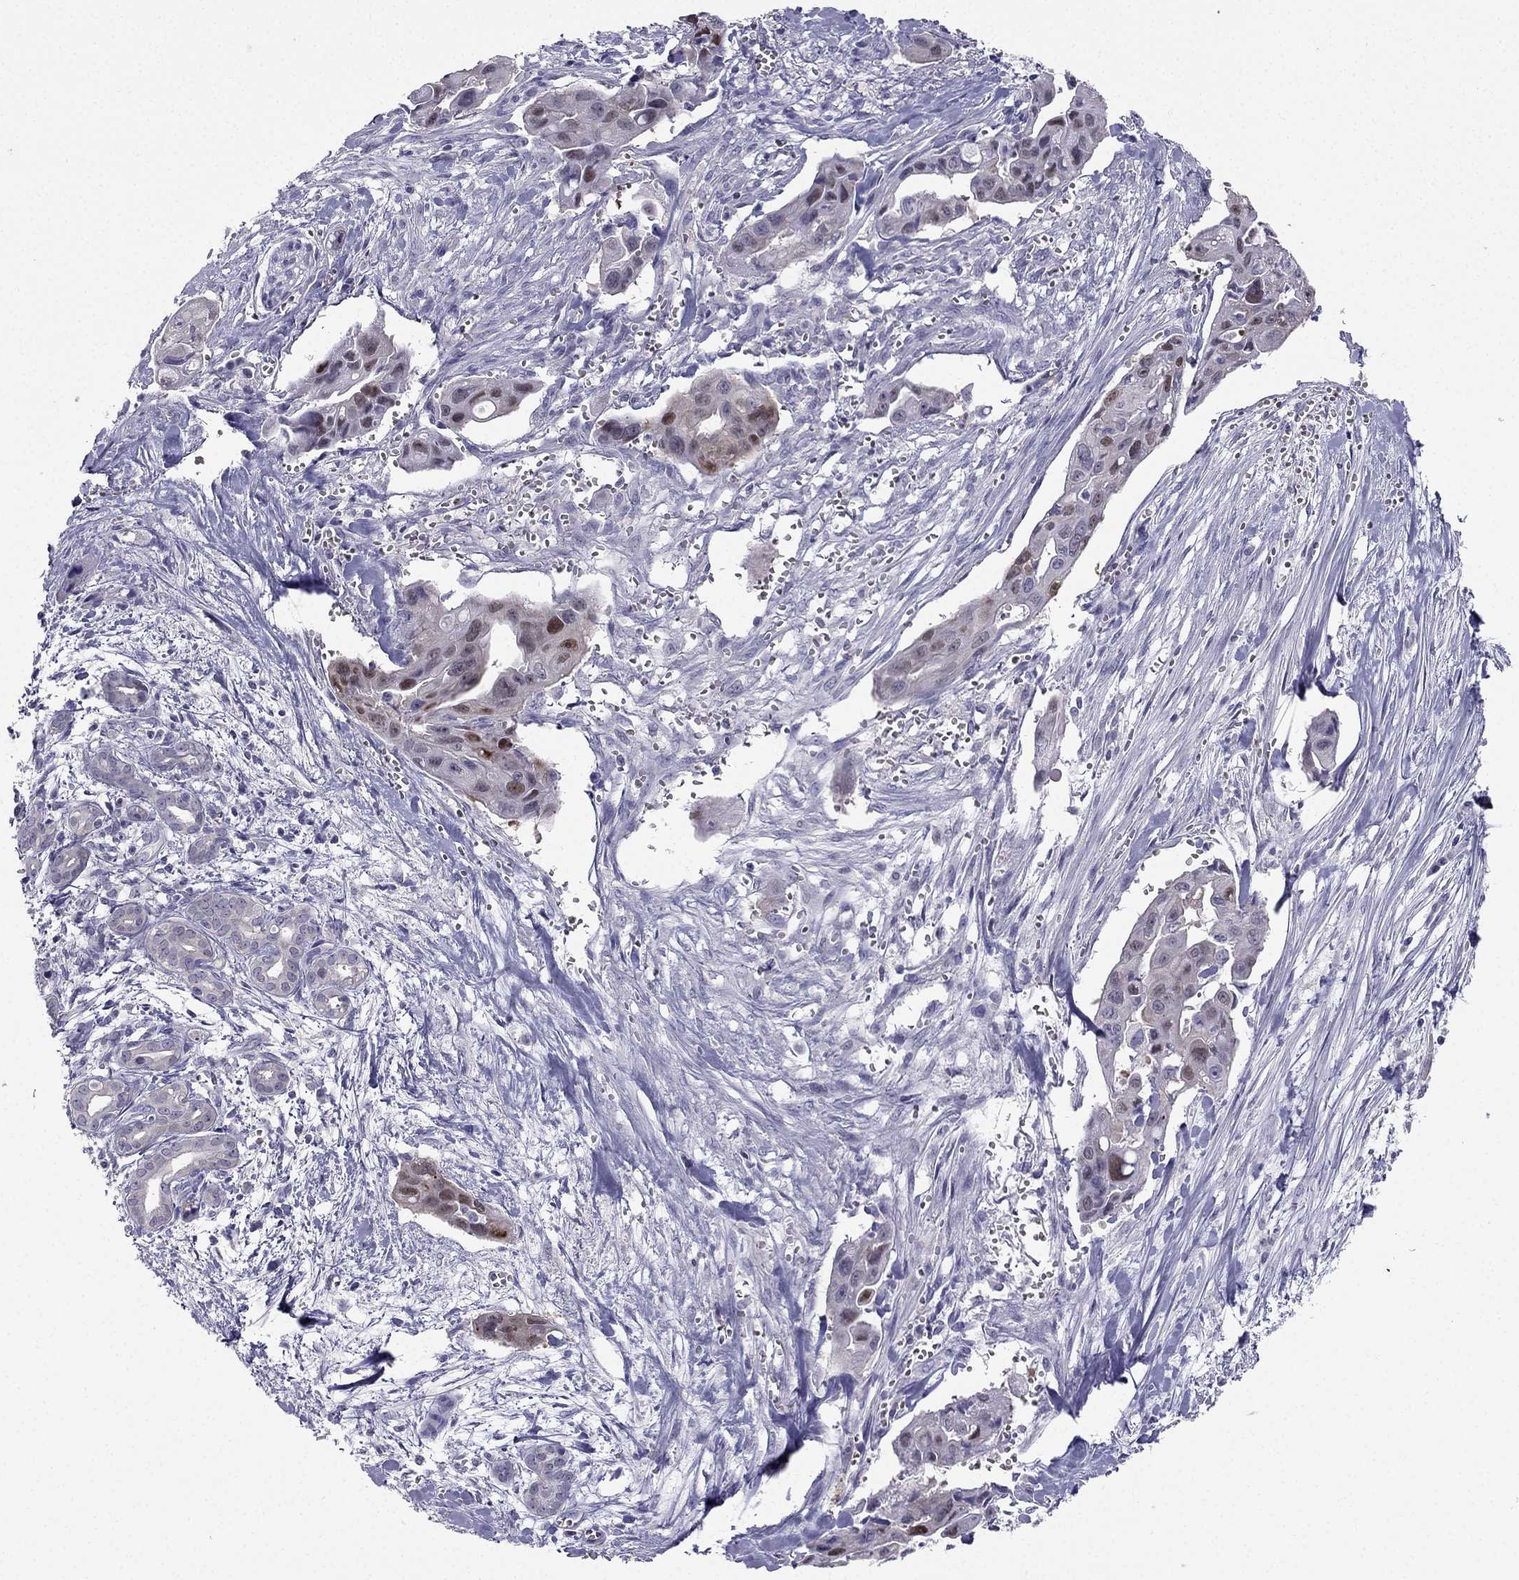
{"staining": {"intensity": "moderate", "quantity": "<25%", "location": "nuclear"}, "tissue": "pancreatic cancer", "cell_type": "Tumor cells", "image_type": "cancer", "snomed": [{"axis": "morphology", "description": "Adenocarcinoma, NOS"}, {"axis": "topography", "description": "Pancreas"}], "caption": "Adenocarcinoma (pancreatic) stained with a brown dye displays moderate nuclear positive staining in about <25% of tumor cells.", "gene": "RSPH14", "patient": {"sex": "male", "age": 60}}